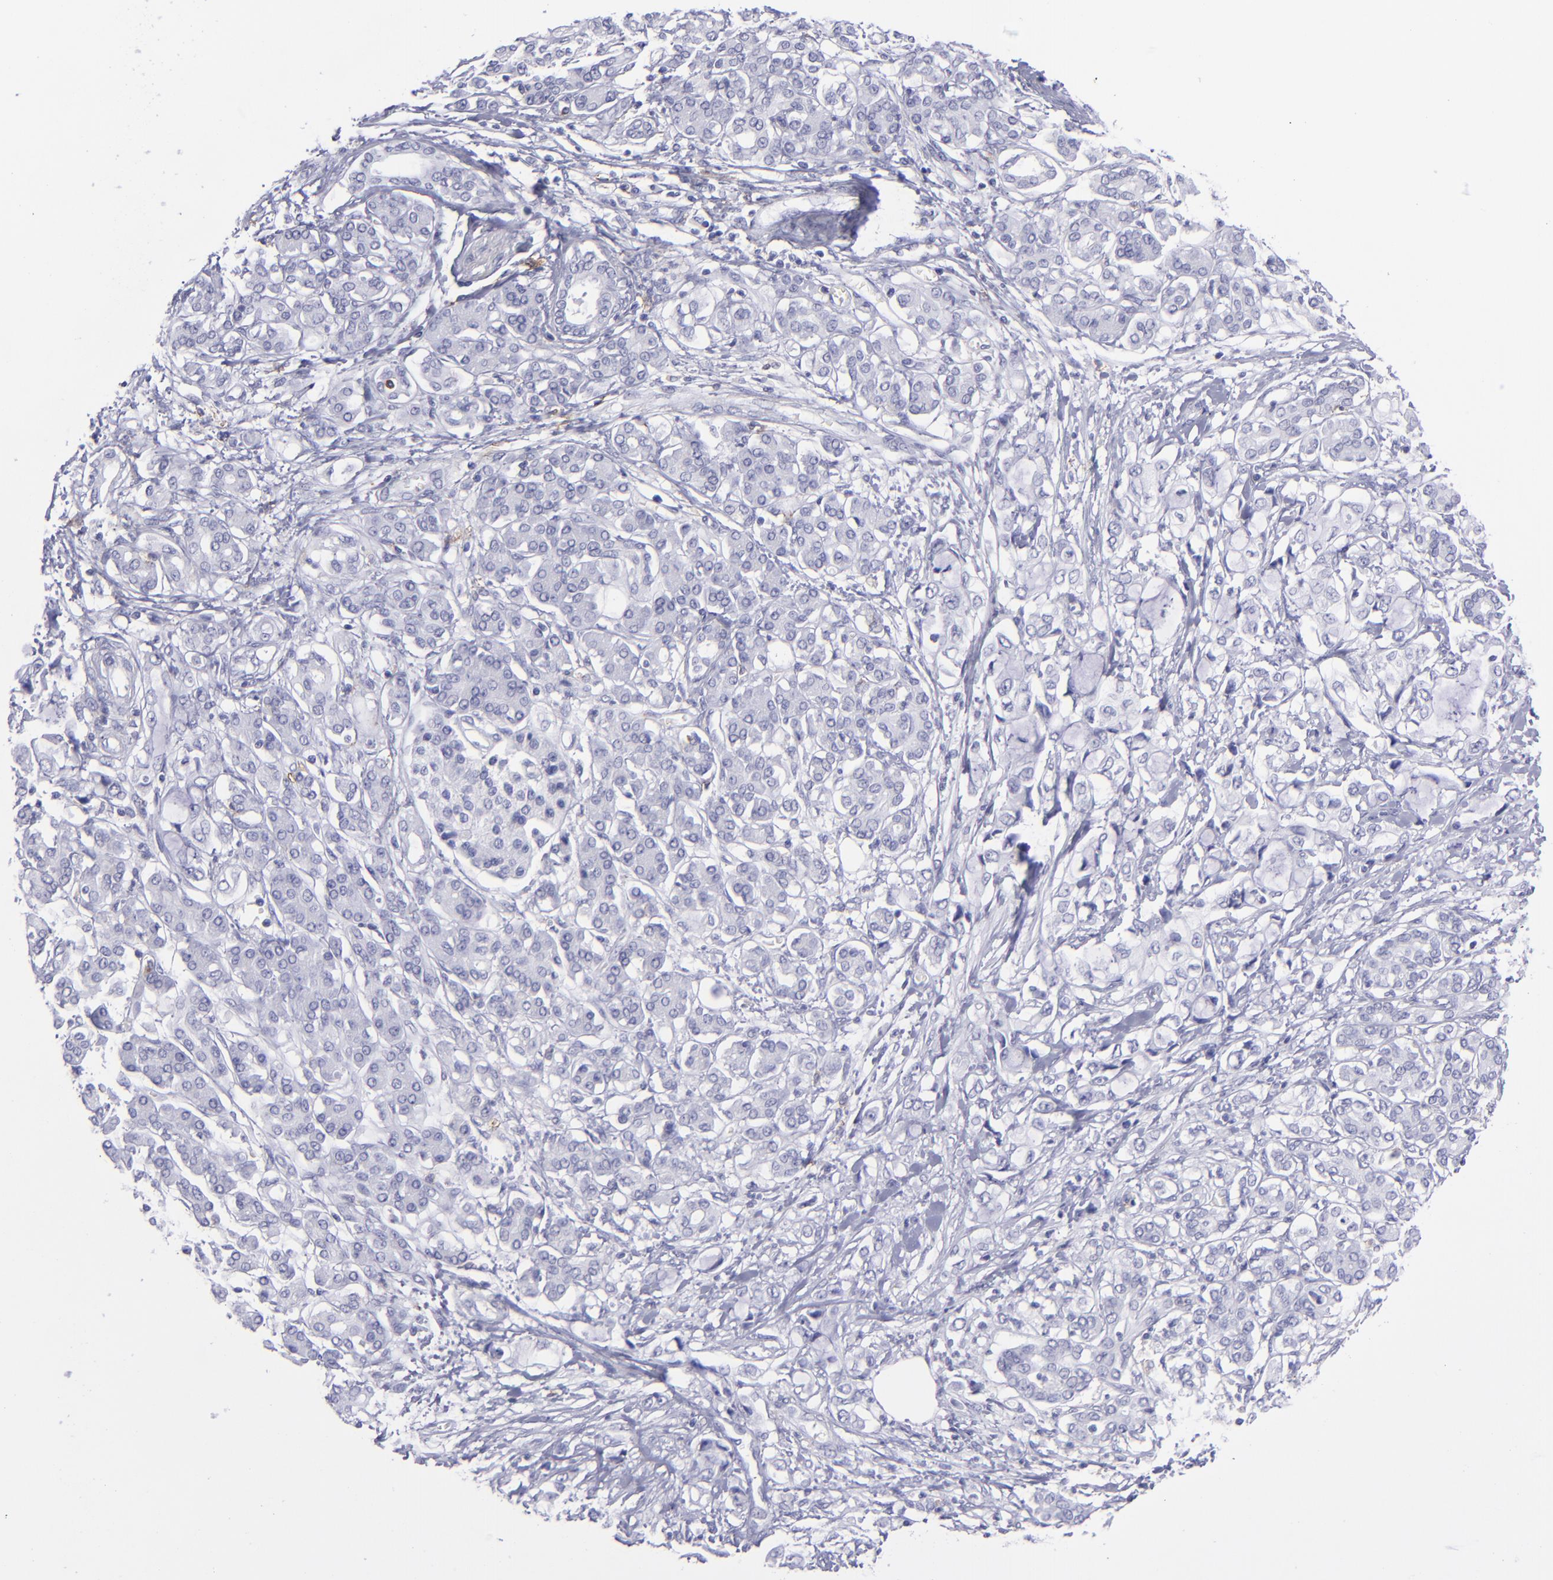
{"staining": {"intensity": "negative", "quantity": "none", "location": "none"}, "tissue": "pancreatic cancer", "cell_type": "Tumor cells", "image_type": "cancer", "snomed": [{"axis": "morphology", "description": "Adenocarcinoma, NOS"}, {"axis": "topography", "description": "Pancreas"}], "caption": "This is an IHC photomicrograph of human adenocarcinoma (pancreatic). There is no staining in tumor cells.", "gene": "SELPLG", "patient": {"sex": "female", "age": 70}}